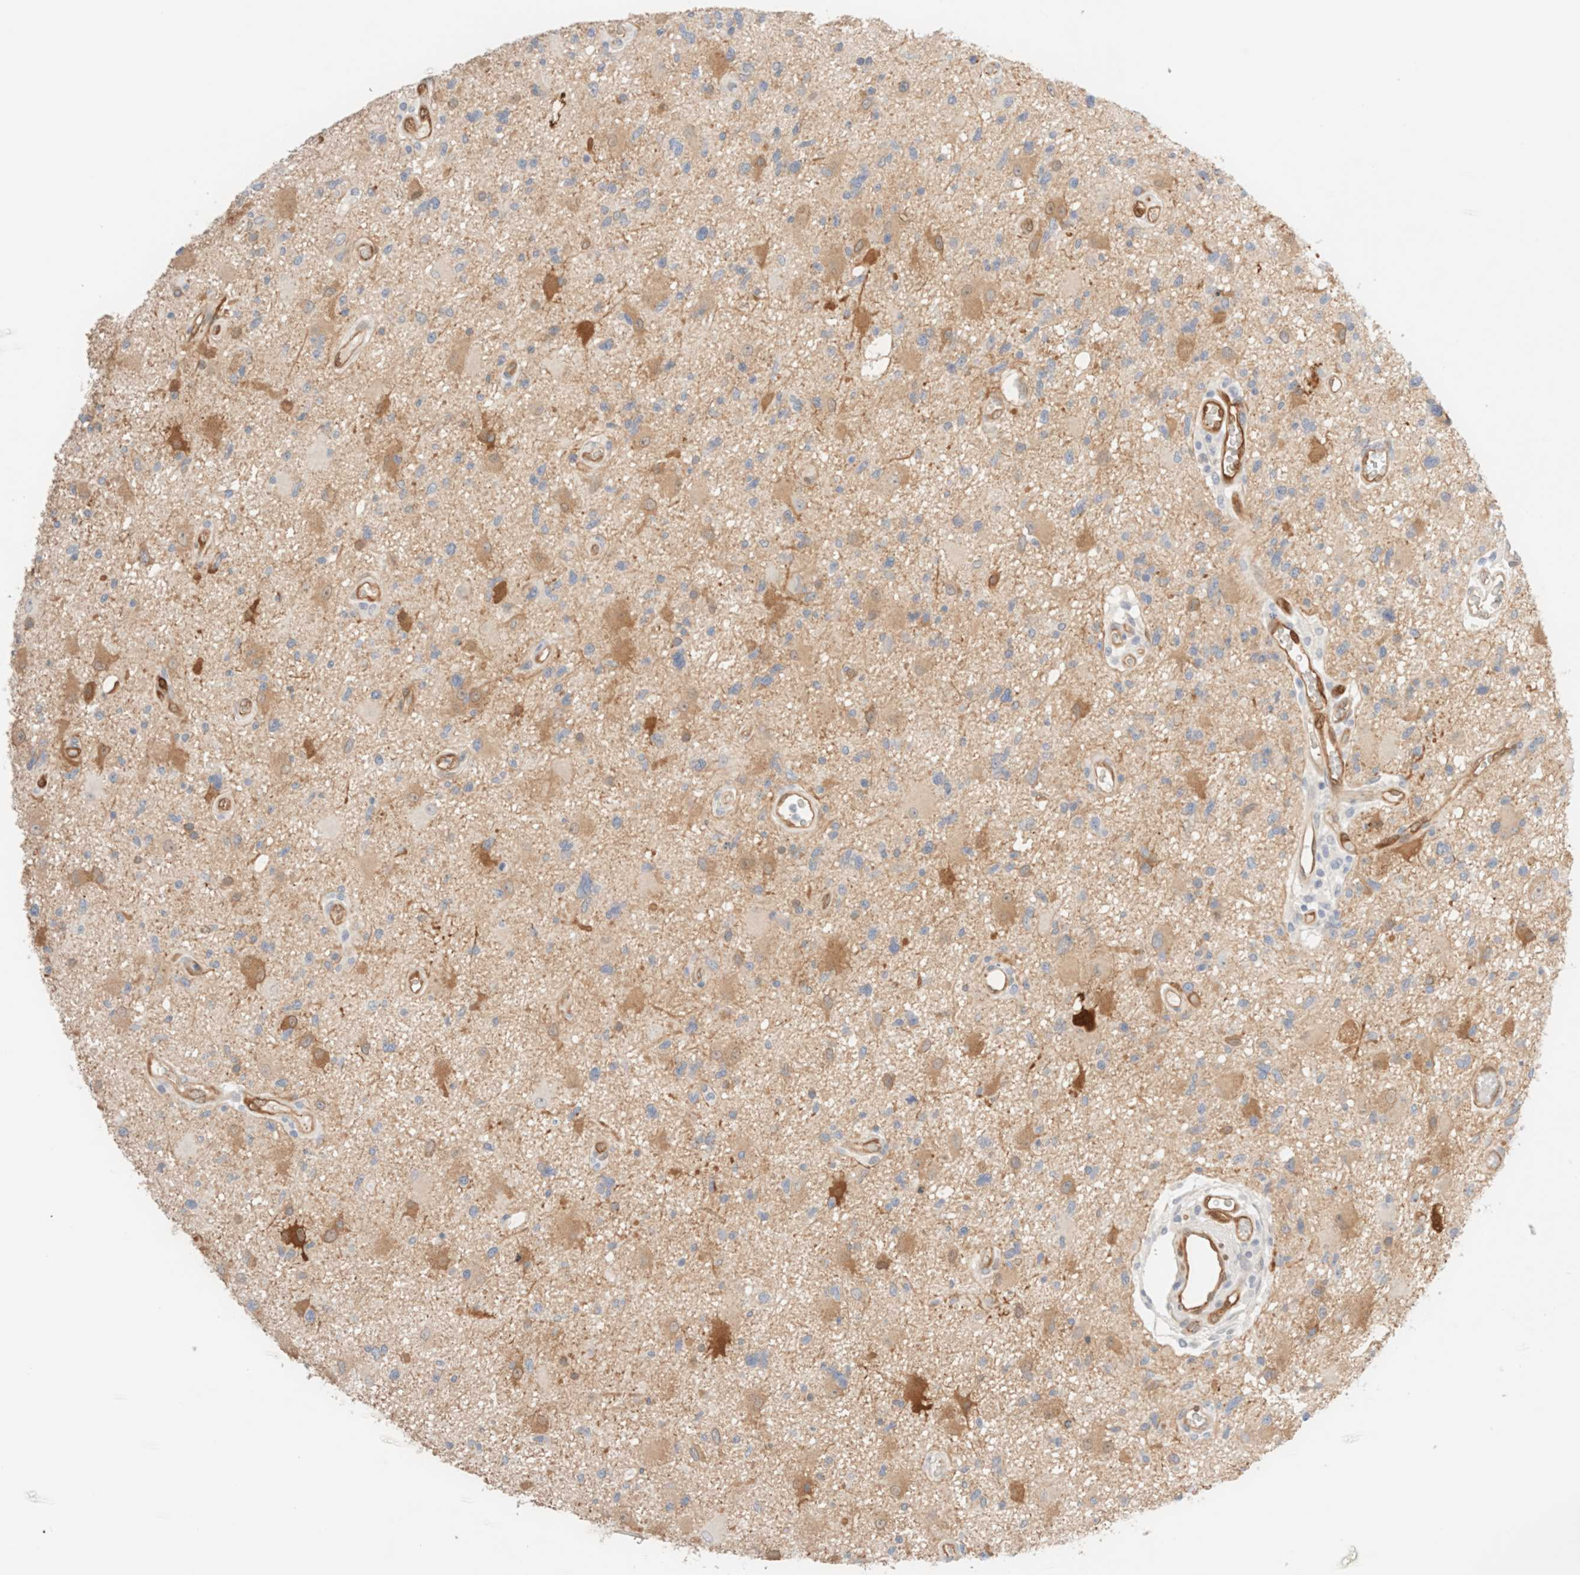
{"staining": {"intensity": "moderate", "quantity": "<25%", "location": "cytoplasmic/membranous"}, "tissue": "glioma", "cell_type": "Tumor cells", "image_type": "cancer", "snomed": [{"axis": "morphology", "description": "Glioma, malignant, High grade"}, {"axis": "topography", "description": "Brain"}], "caption": "Immunohistochemical staining of human high-grade glioma (malignant) reveals low levels of moderate cytoplasmic/membranous positivity in about <25% of tumor cells.", "gene": "LMCD1", "patient": {"sex": "male", "age": 33}}